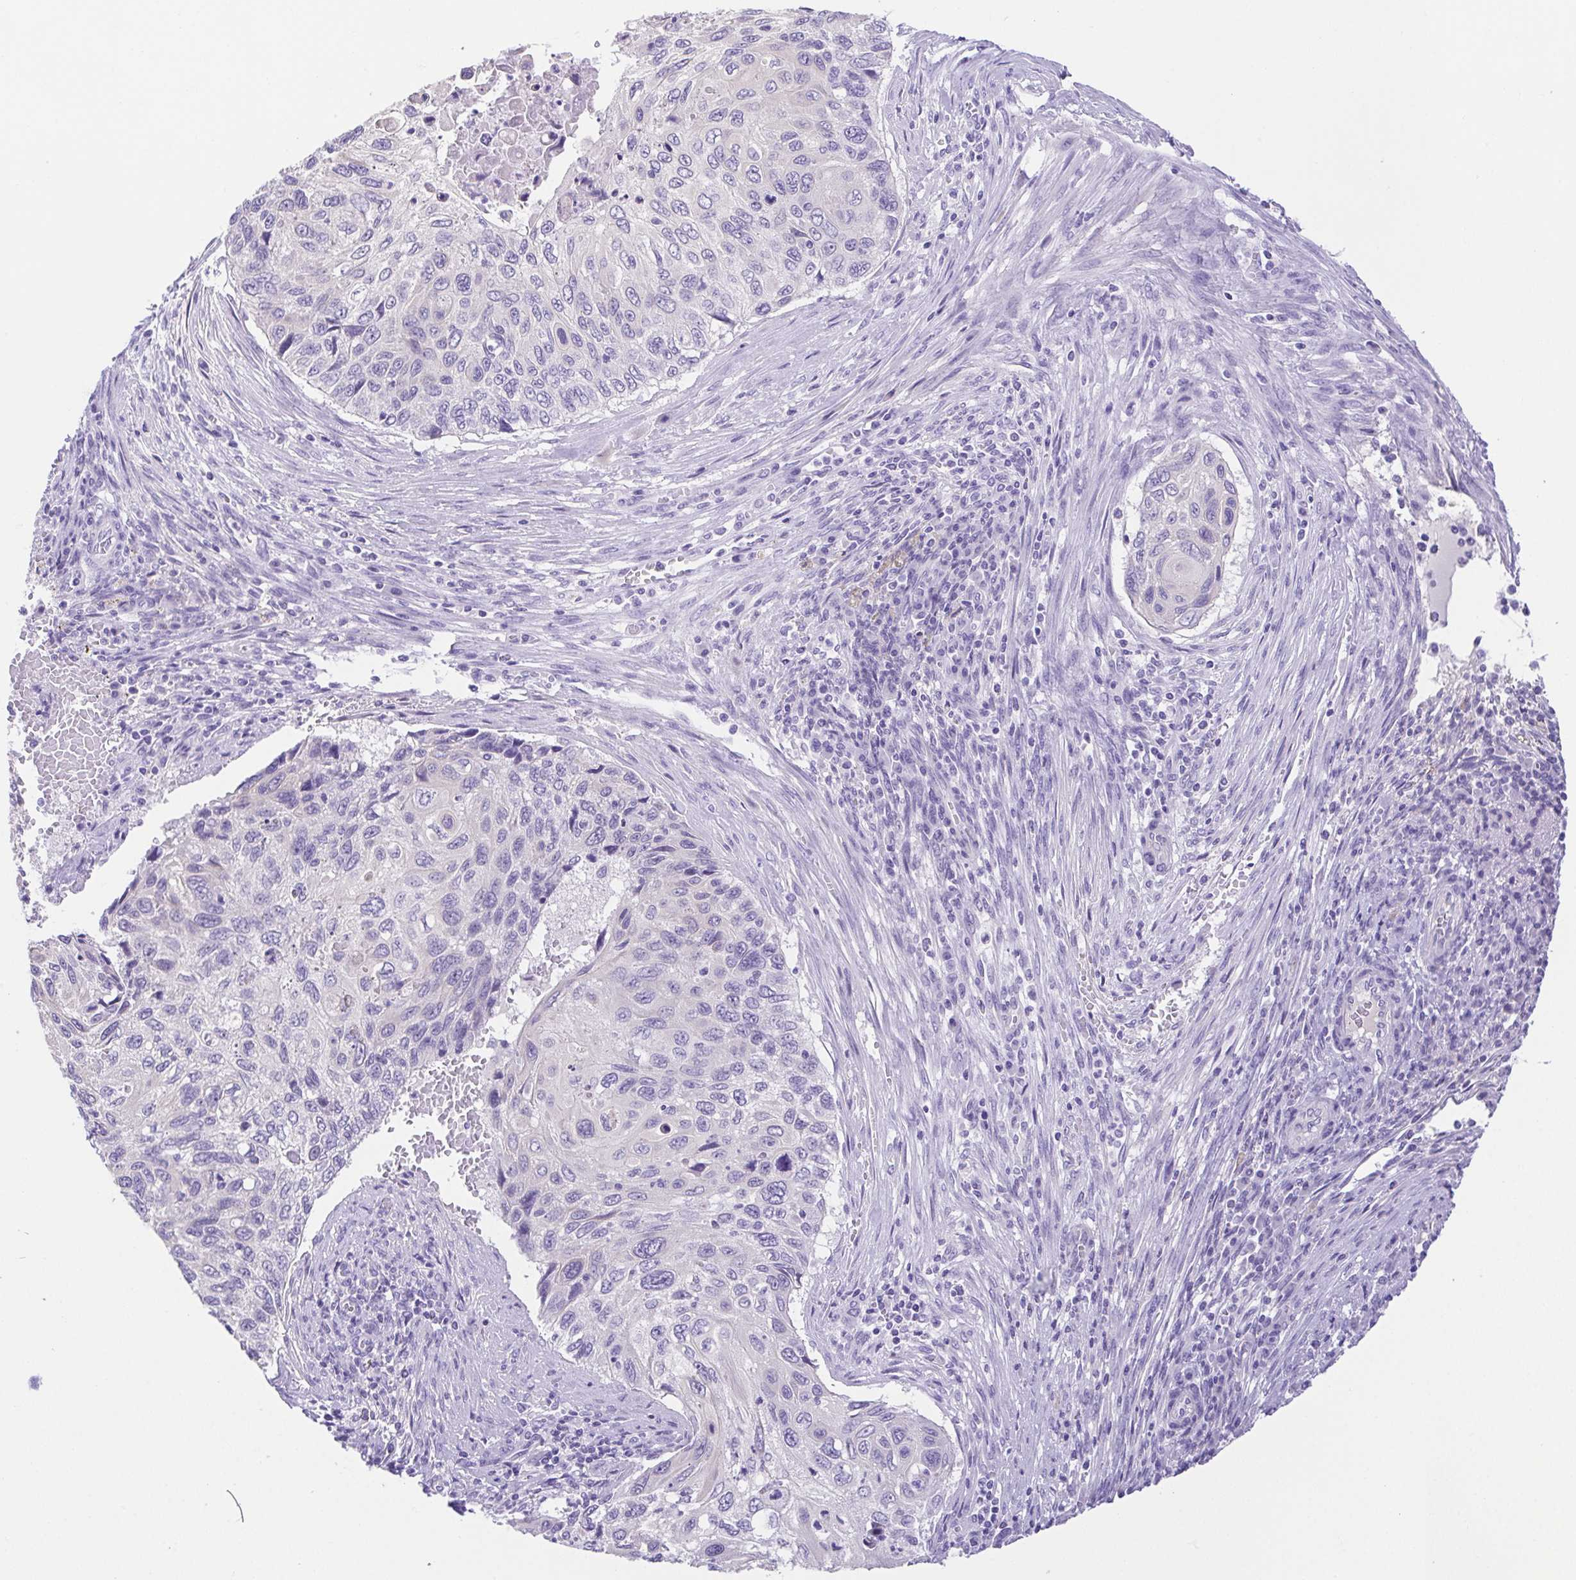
{"staining": {"intensity": "negative", "quantity": "none", "location": "none"}, "tissue": "cervical cancer", "cell_type": "Tumor cells", "image_type": "cancer", "snomed": [{"axis": "morphology", "description": "Squamous cell carcinoma, NOS"}, {"axis": "topography", "description": "Cervix"}], "caption": "A high-resolution photomicrograph shows immunohistochemistry staining of squamous cell carcinoma (cervical), which reveals no significant staining in tumor cells.", "gene": "SPATA4", "patient": {"sex": "female", "age": 70}}